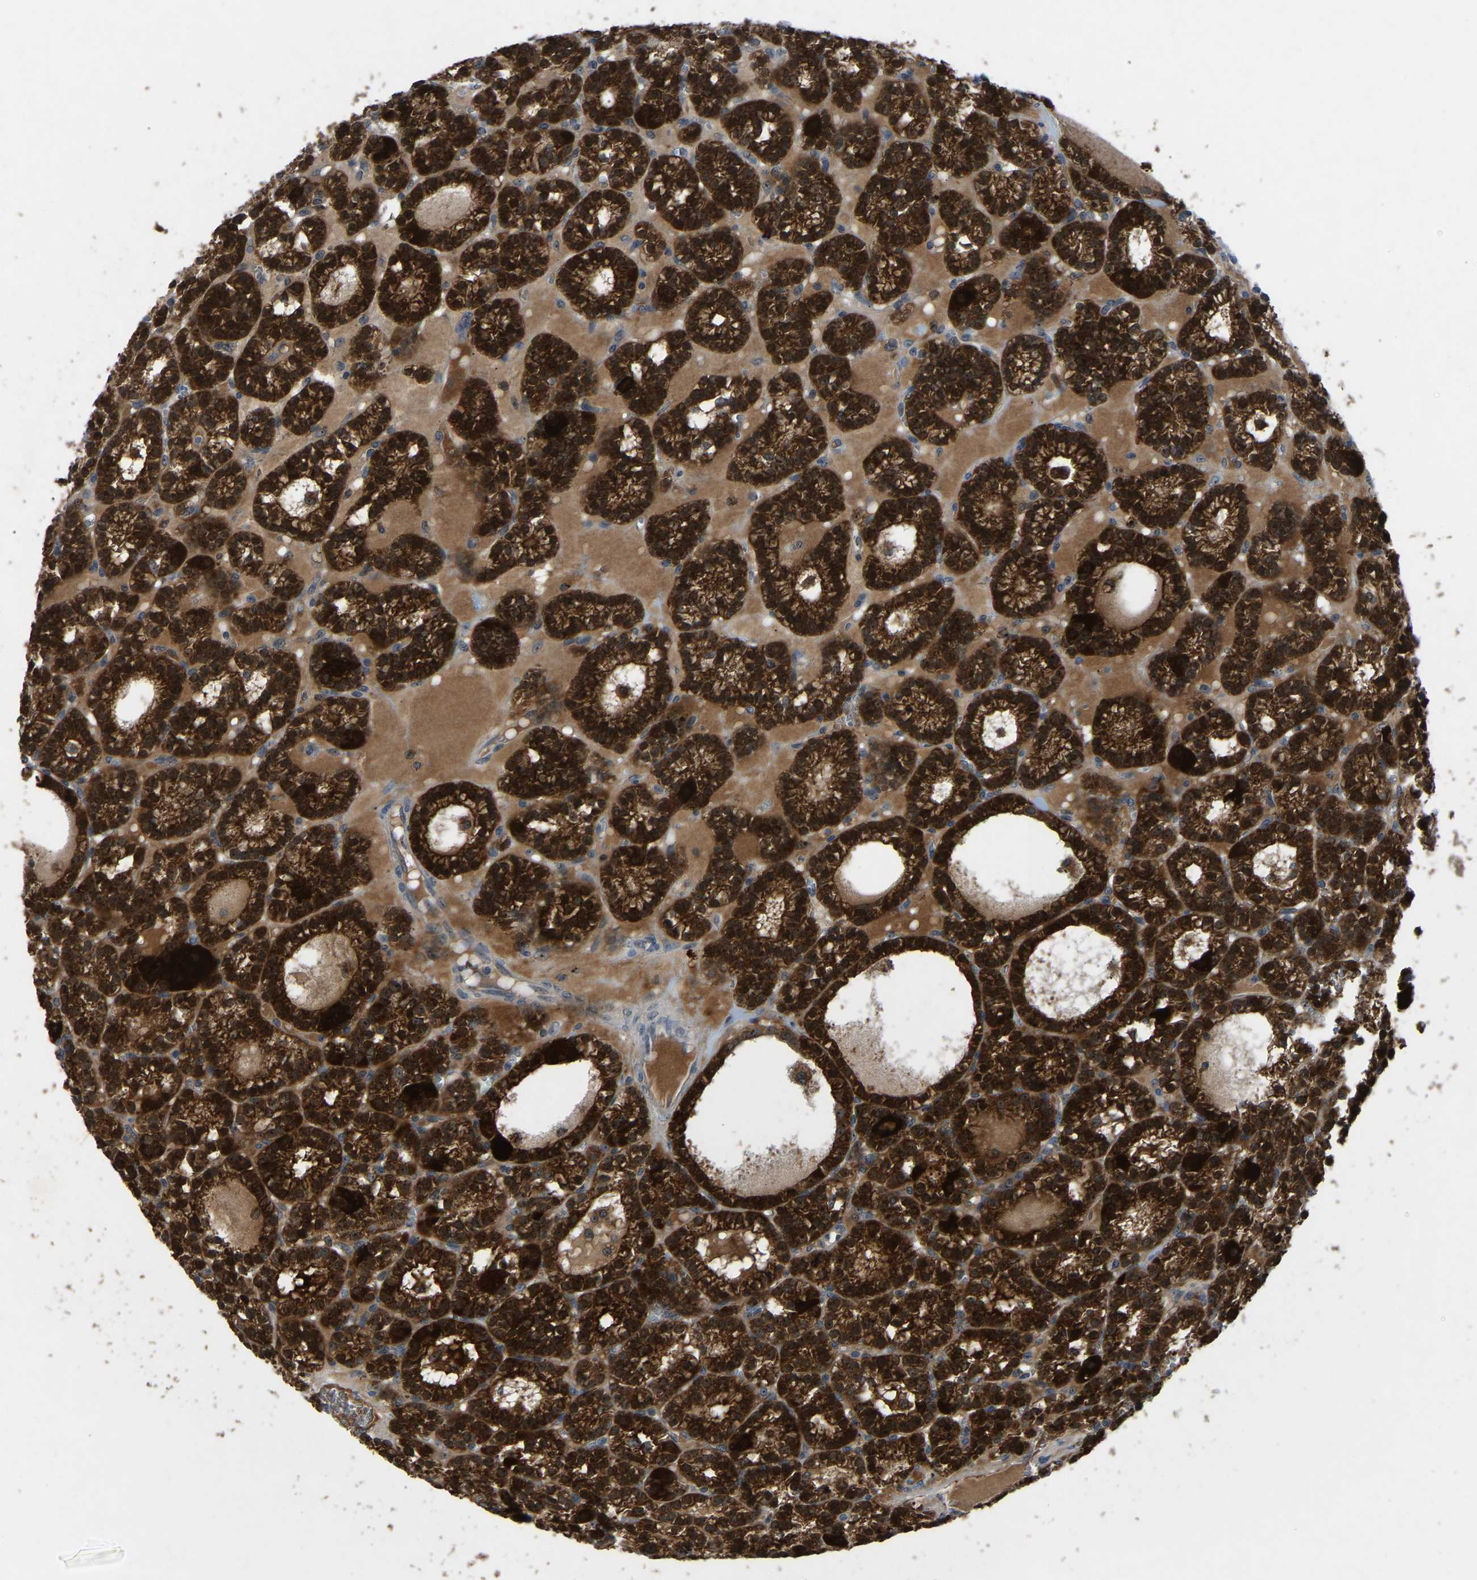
{"staining": {"intensity": "strong", "quantity": ">75%", "location": "cytoplasmic/membranous"}, "tissue": "parathyroid gland", "cell_type": "Glandular cells", "image_type": "normal", "snomed": [{"axis": "morphology", "description": "Normal tissue, NOS"}, {"axis": "morphology", "description": "Adenoma, NOS"}, {"axis": "topography", "description": "Parathyroid gland"}], "caption": "An immunohistochemistry (IHC) histopathology image of normal tissue is shown. Protein staining in brown shows strong cytoplasmic/membranous positivity in parathyroid gland within glandular cells.", "gene": "FHIT", "patient": {"sex": "female", "age": 58}}